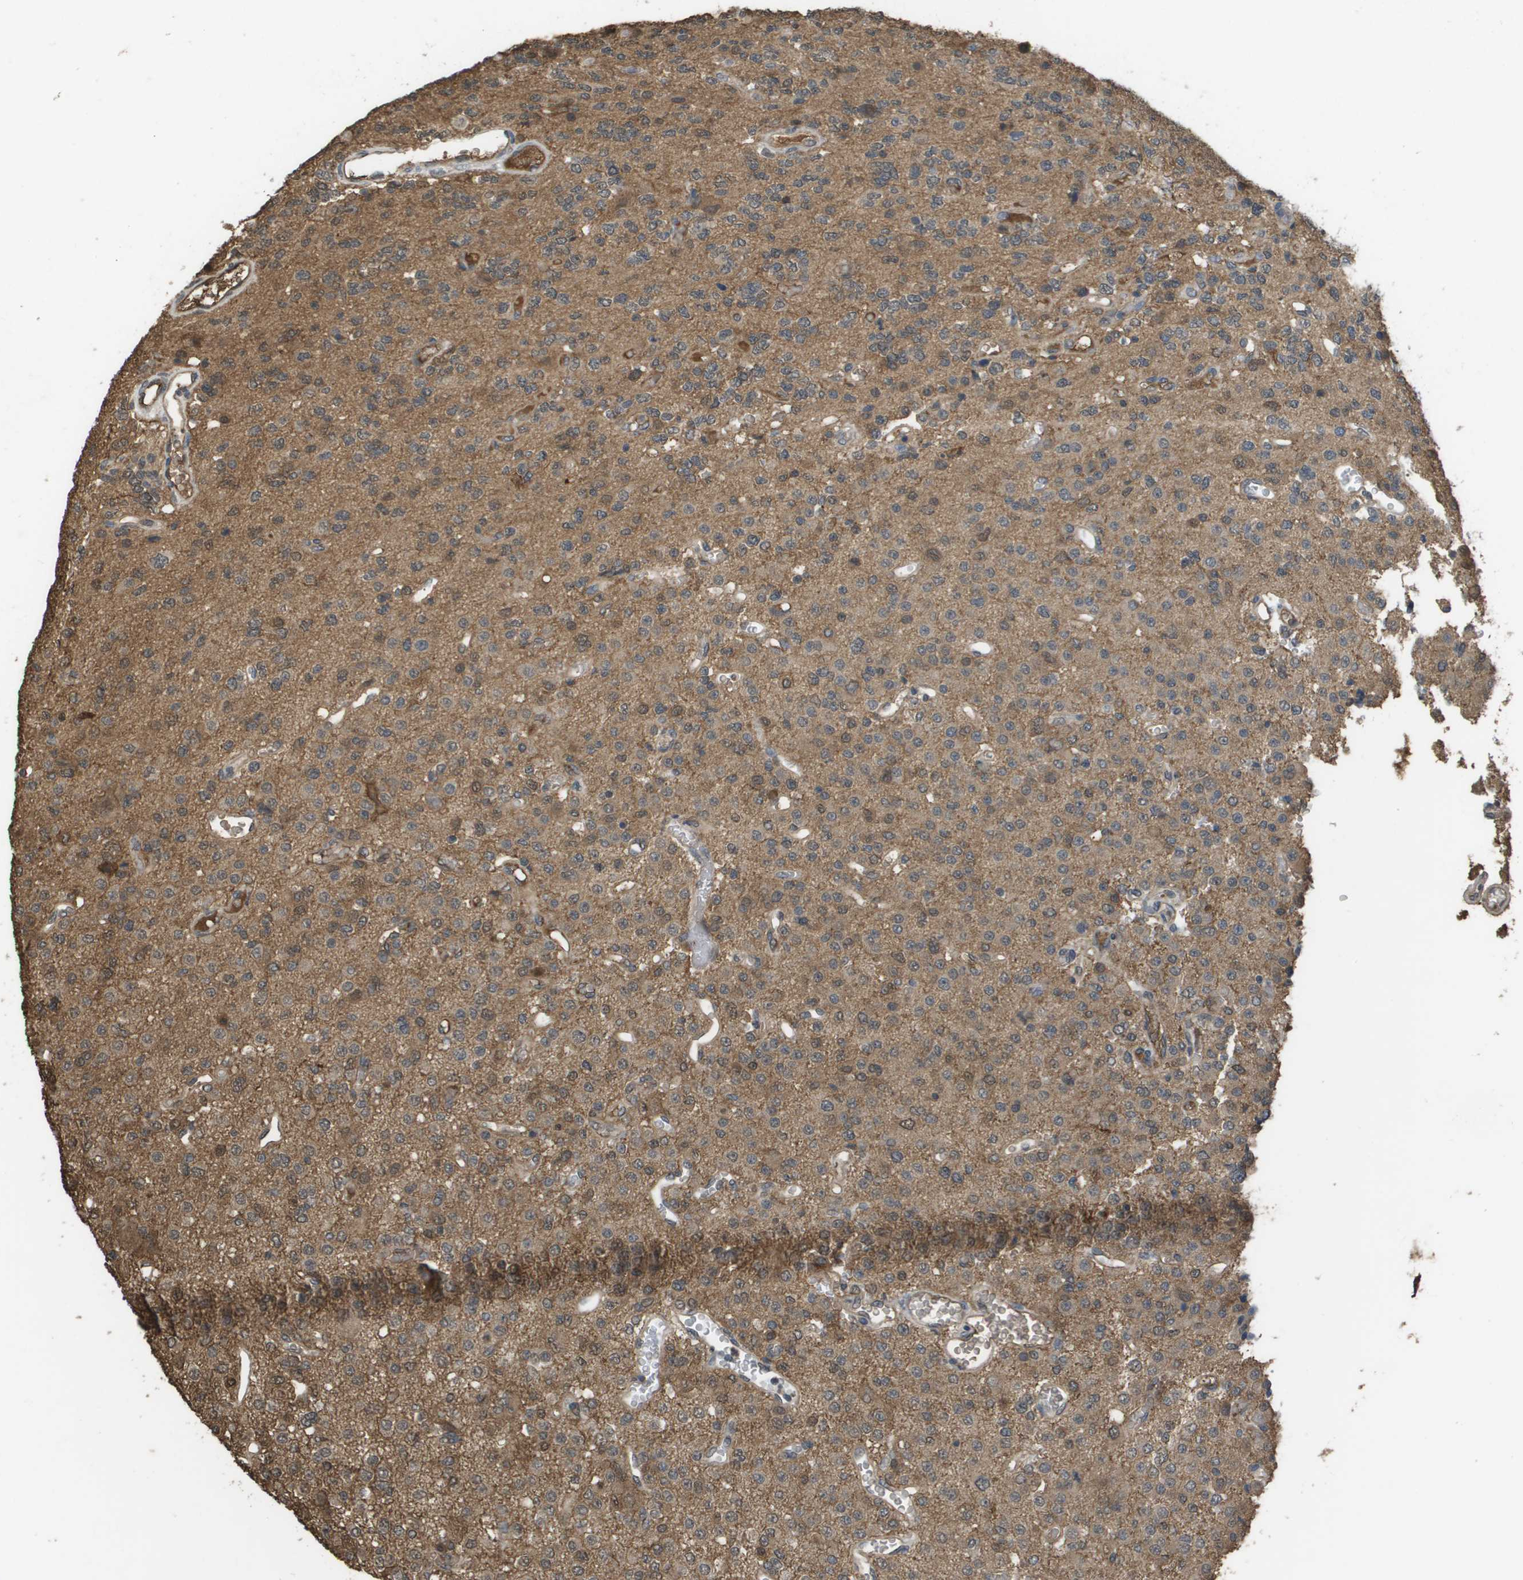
{"staining": {"intensity": "moderate", "quantity": "<25%", "location": "cytoplasmic/membranous"}, "tissue": "glioma", "cell_type": "Tumor cells", "image_type": "cancer", "snomed": [{"axis": "morphology", "description": "Glioma, malignant, Low grade"}, {"axis": "topography", "description": "Brain"}], "caption": "High-power microscopy captured an immunohistochemistry image of malignant glioma (low-grade), revealing moderate cytoplasmic/membranous positivity in approximately <25% of tumor cells. (DAB IHC, brown staining for protein, blue staining for nuclei).", "gene": "NDRG2", "patient": {"sex": "male", "age": 38}}